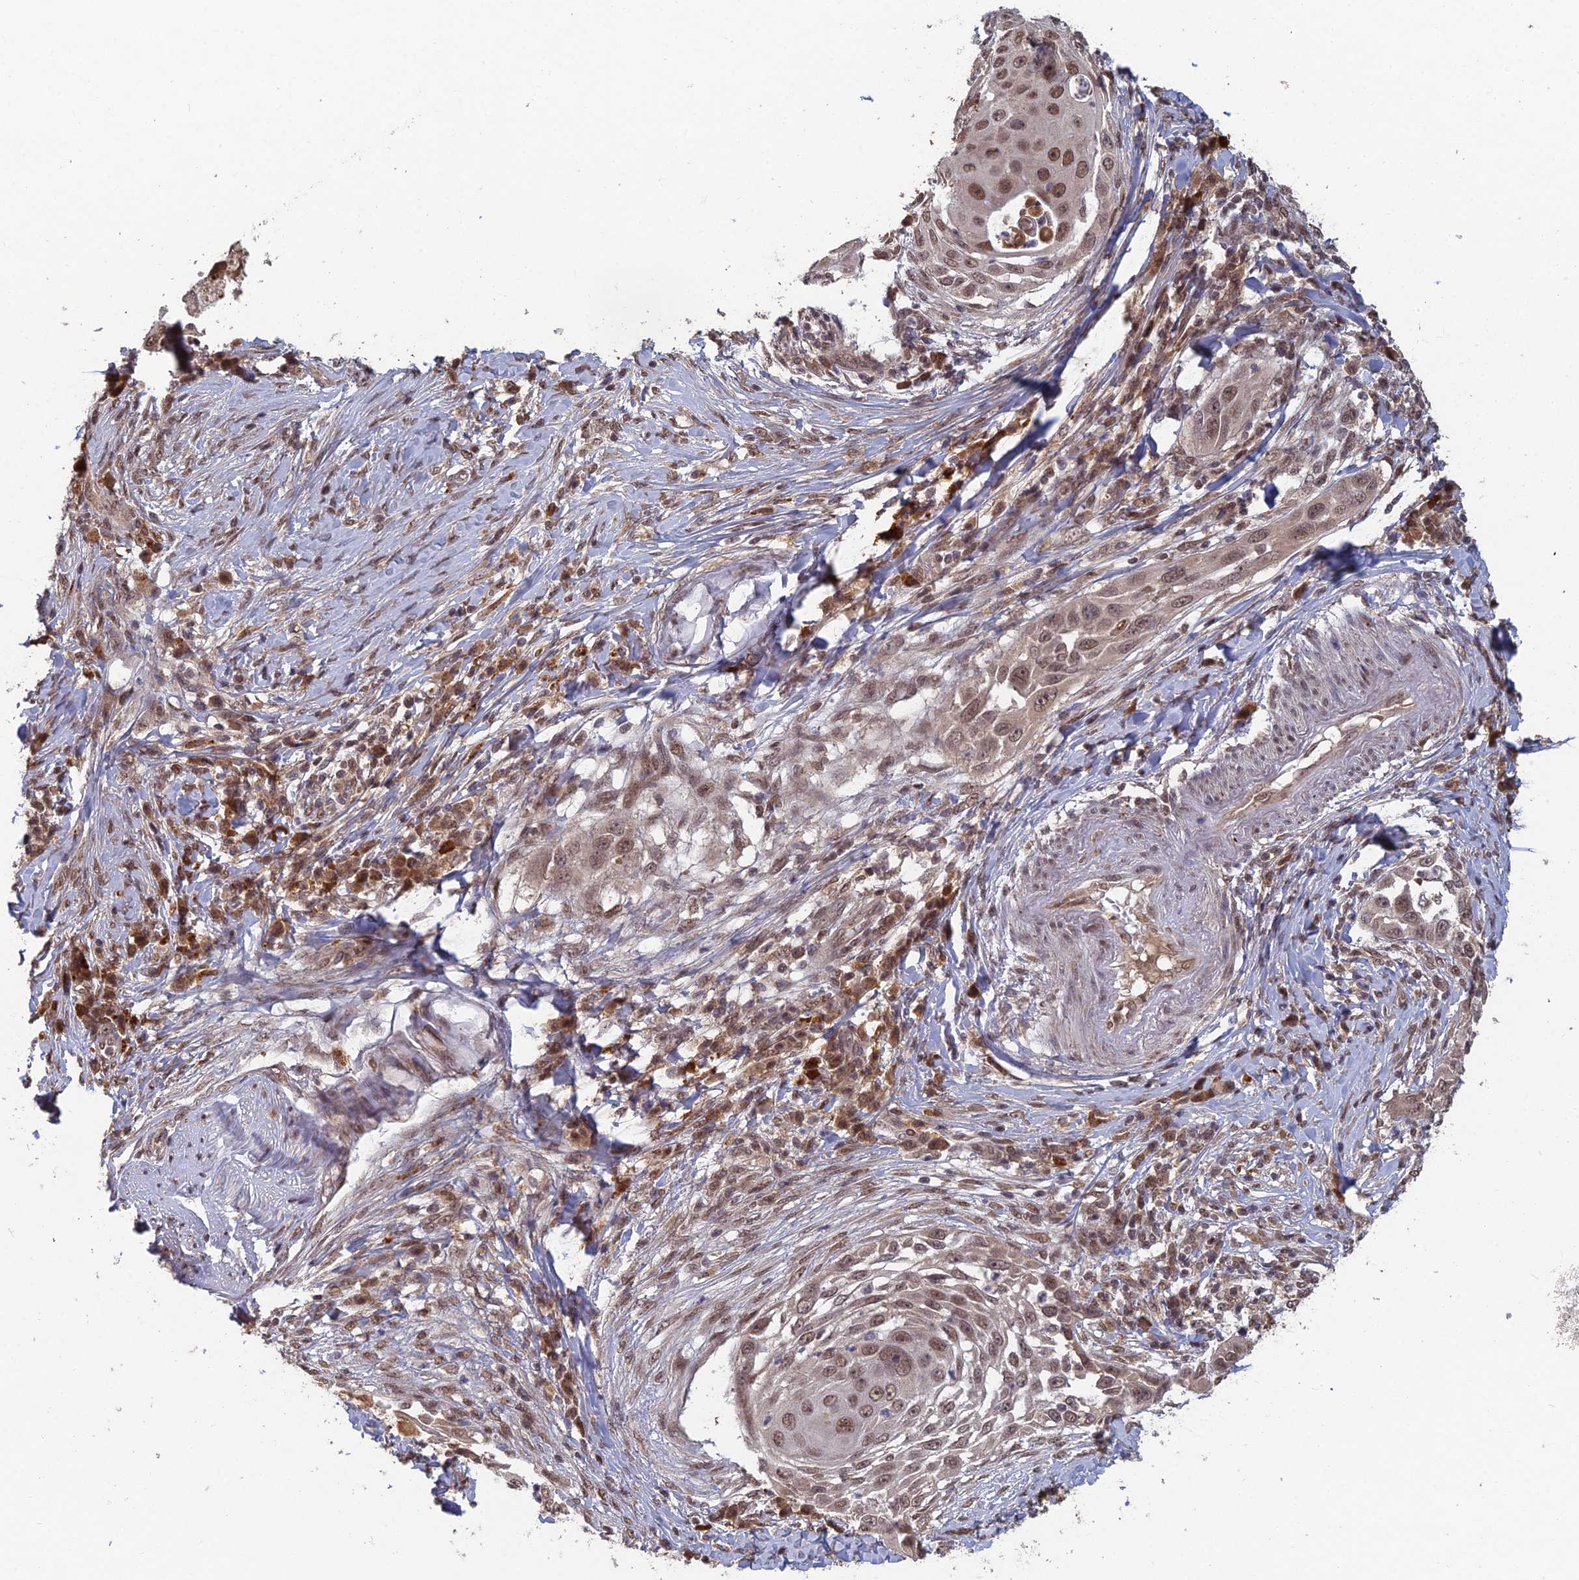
{"staining": {"intensity": "moderate", "quantity": ">75%", "location": "nuclear"}, "tissue": "skin cancer", "cell_type": "Tumor cells", "image_type": "cancer", "snomed": [{"axis": "morphology", "description": "Squamous cell carcinoma, NOS"}, {"axis": "topography", "description": "Skin"}], "caption": "Immunohistochemistry (IHC) micrograph of human squamous cell carcinoma (skin) stained for a protein (brown), which shows medium levels of moderate nuclear expression in approximately >75% of tumor cells.", "gene": "RANBP3", "patient": {"sex": "female", "age": 44}}